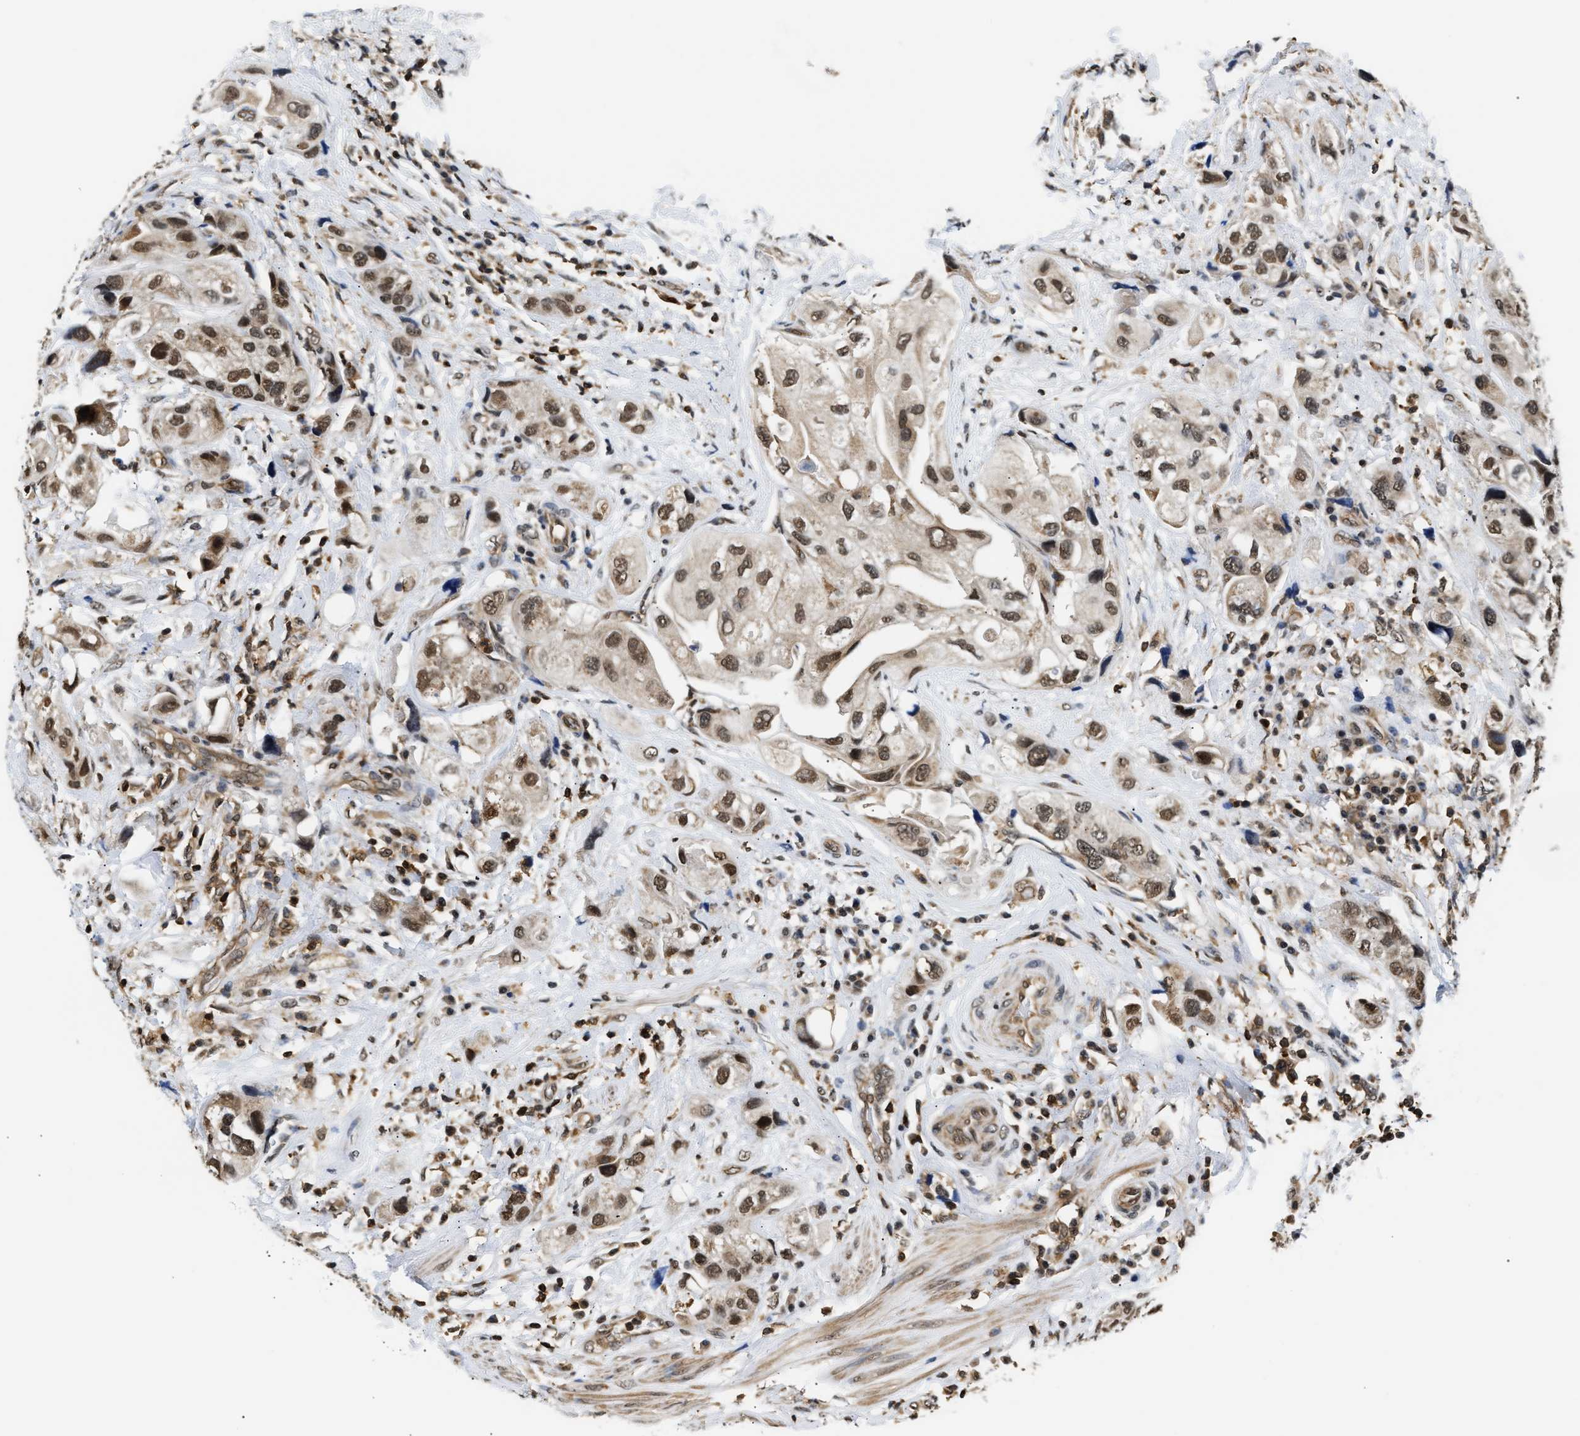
{"staining": {"intensity": "moderate", "quantity": ">75%", "location": "nuclear"}, "tissue": "urothelial cancer", "cell_type": "Tumor cells", "image_type": "cancer", "snomed": [{"axis": "morphology", "description": "Urothelial carcinoma, High grade"}, {"axis": "topography", "description": "Urinary bladder"}], "caption": "This is a micrograph of immunohistochemistry (IHC) staining of urothelial carcinoma (high-grade), which shows moderate staining in the nuclear of tumor cells.", "gene": "STK10", "patient": {"sex": "female", "age": 64}}